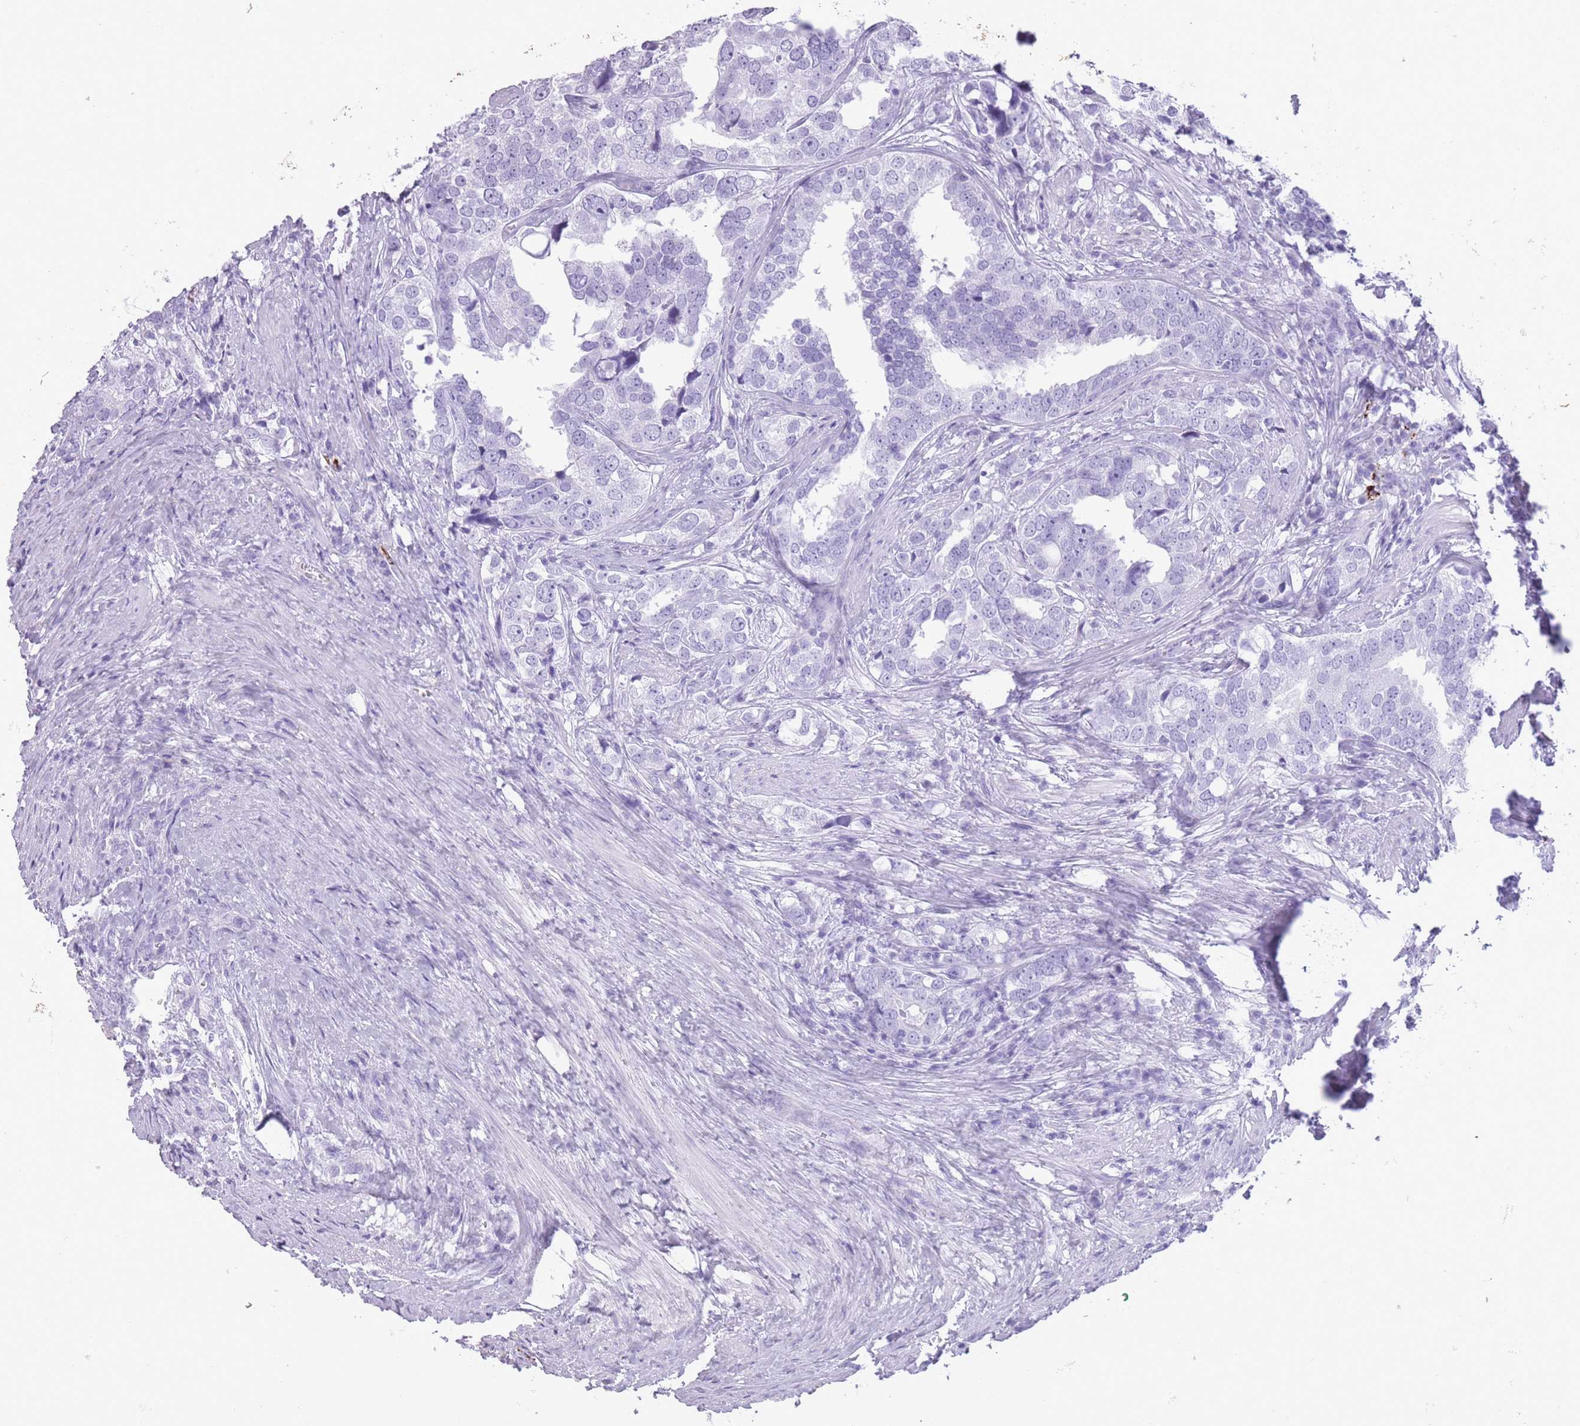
{"staining": {"intensity": "negative", "quantity": "none", "location": "none"}, "tissue": "prostate cancer", "cell_type": "Tumor cells", "image_type": "cancer", "snomed": [{"axis": "morphology", "description": "Adenocarcinoma, High grade"}, {"axis": "topography", "description": "Prostate"}], "caption": "Immunohistochemistry (IHC) image of neoplastic tissue: human prostate cancer stained with DAB shows no significant protein expression in tumor cells. (Brightfield microscopy of DAB (3,3'-diaminobenzidine) immunohistochemistry (IHC) at high magnification).", "gene": "OR4F21", "patient": {"sex": "male", "age": 71}}